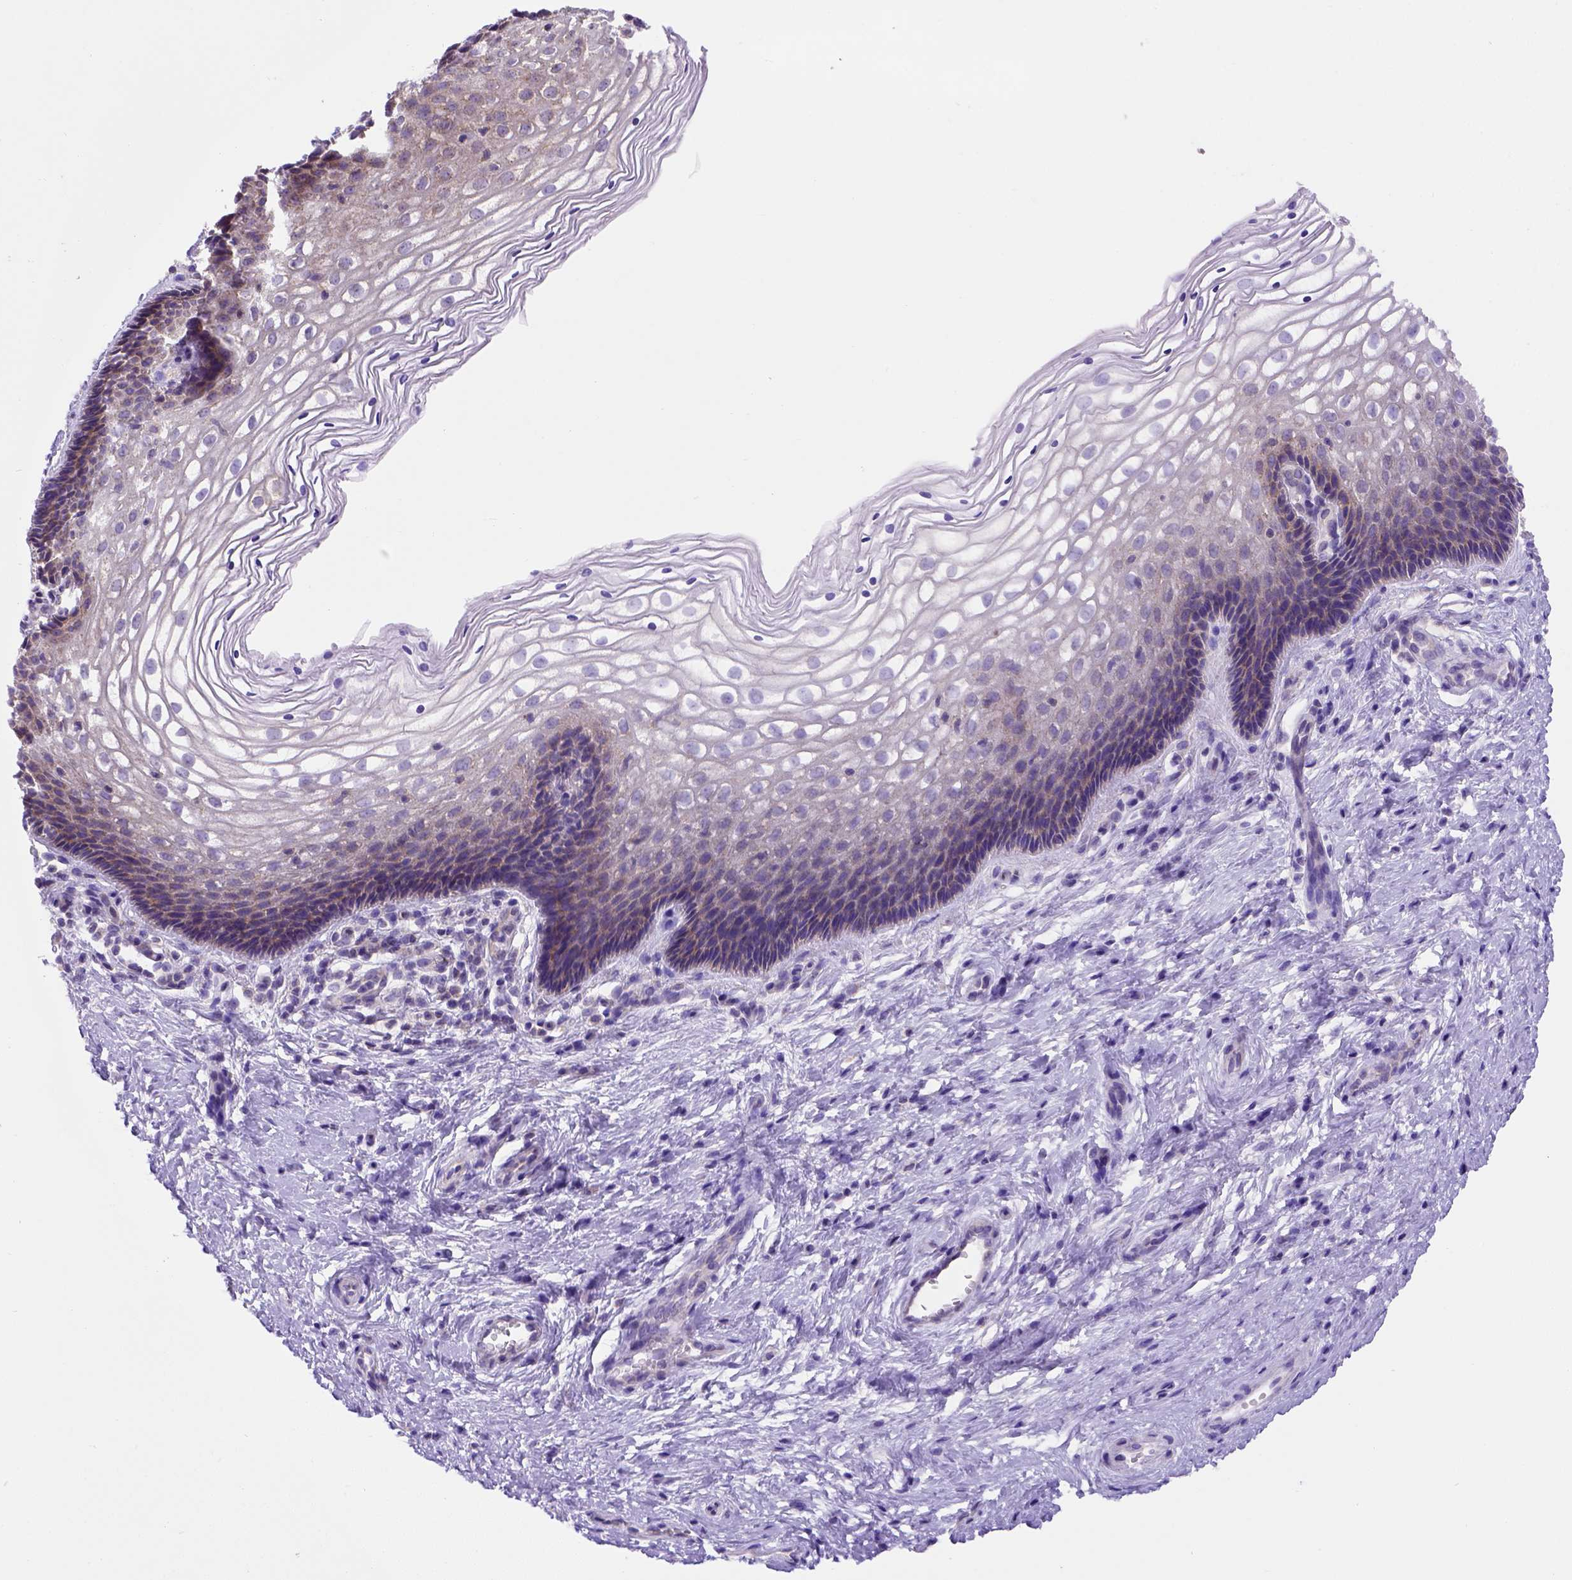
{"staining": {"intensity": "moderate", "quantity": ">75%", "location": "cytoplasmic/membranous"}, "tissue": "cervix", "cell_type": "Glandular cells", "image_type": "normal", "snomed": [{"axis": "morphology", "description": "Normal tissue, NOS"}, {"axis": "topography", "description": "Cervix"}], "caption": "Glandular cells display medium levels of moderate cytoplasmic/membranous expression in about >75% of cells in benign cervix.", "gene": "FOXI1", "patient": {"sex": "female", "age": 34}}